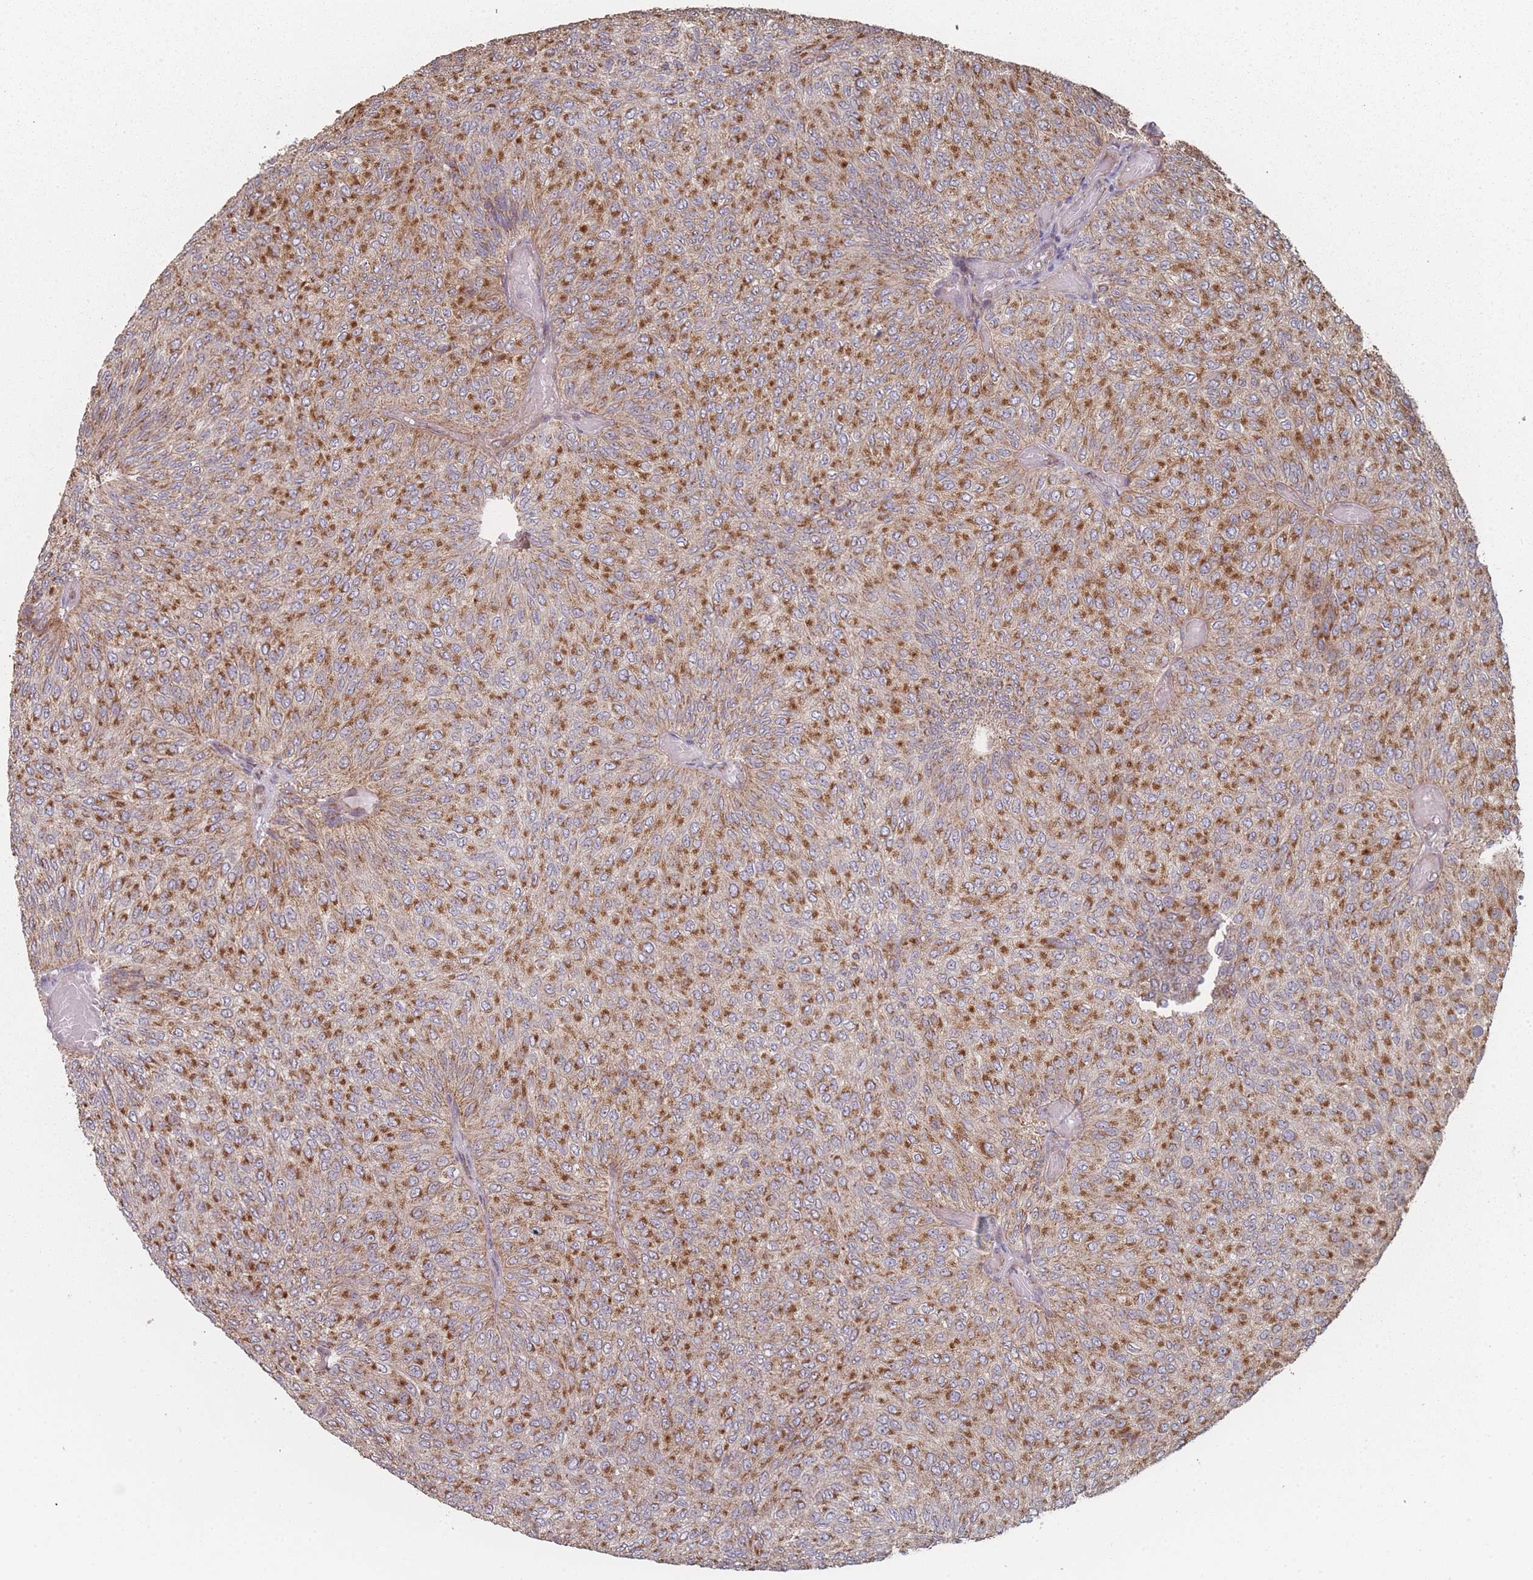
{"staining": {"intensity": "strong", "quantity": ">75%", "location": "cytoplasmic/membranous"}, "tissue": "urothelial cancer", "cell_type": "Tumor cells", "image_type": "cancer", "snomed": [{"axis": "morphology", "description": "Urothelial carcinoma, Low grade"}, {"axis": "topography", "description": "Urinary bladder"}], "caption": "Tumor cells exhibit high levels of strong cytoplasmic/membranous positivity in about >75% of cells in human low-grade urothelial carcinoma.", "gene": "PSMB3", "patient": {"sex": "male", "age": 78}}